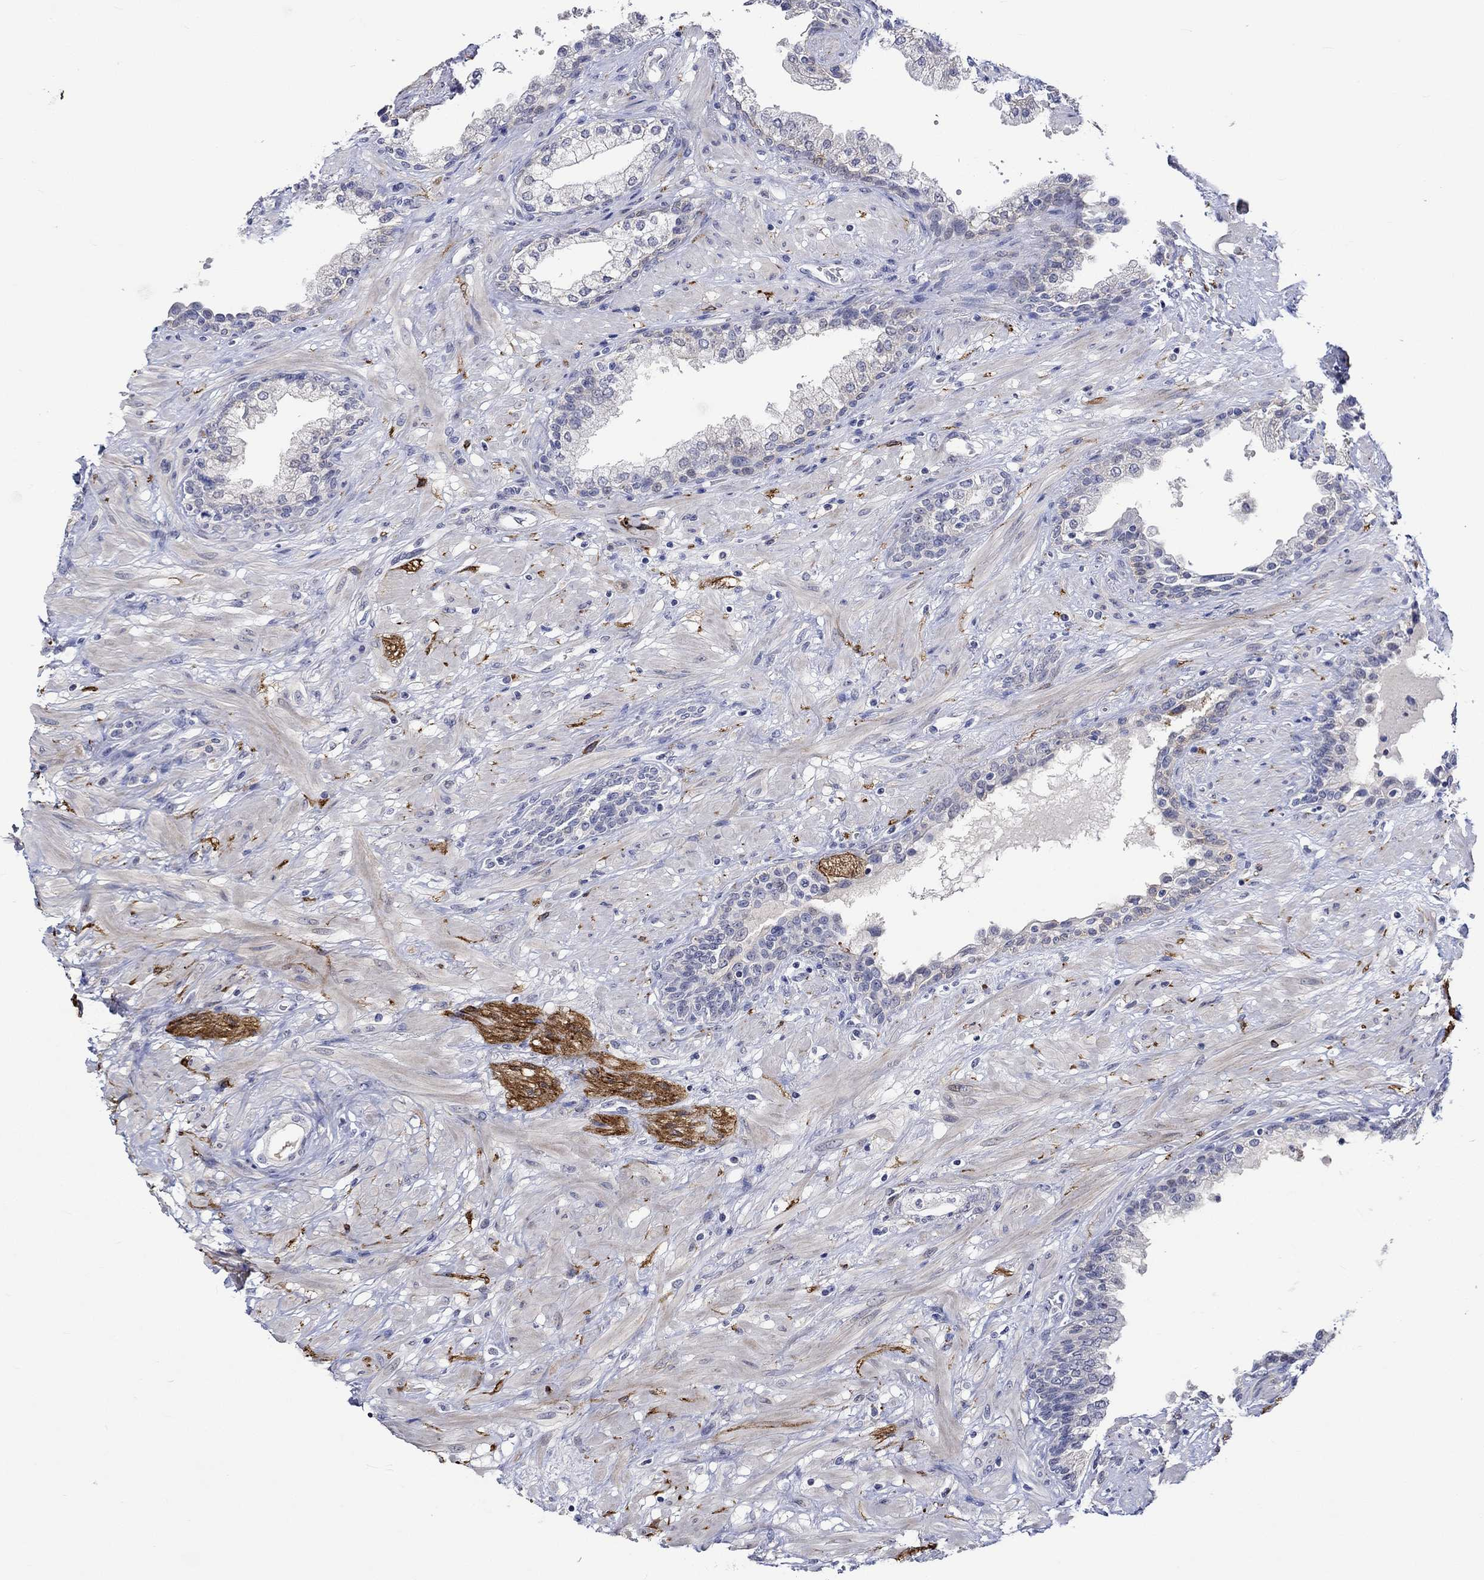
{"staining": {"intensity": "negative", "quantity": "none", "location": "none"}, "tissue": "prostate", "cell_type": "Glandular cells", "image_type": "normal", "snomed": [{"axis": "morphology", "description": "Normal tissue, NOS"}, {"axis": "topography", "description": "Prostate"}], "caption": "Unremarkable prostate was stained to show a protein in brown. There is no significant positivity in glandular cells.", "gene": "CRYAB", "patient": {"sex": "male", "age": 63}}